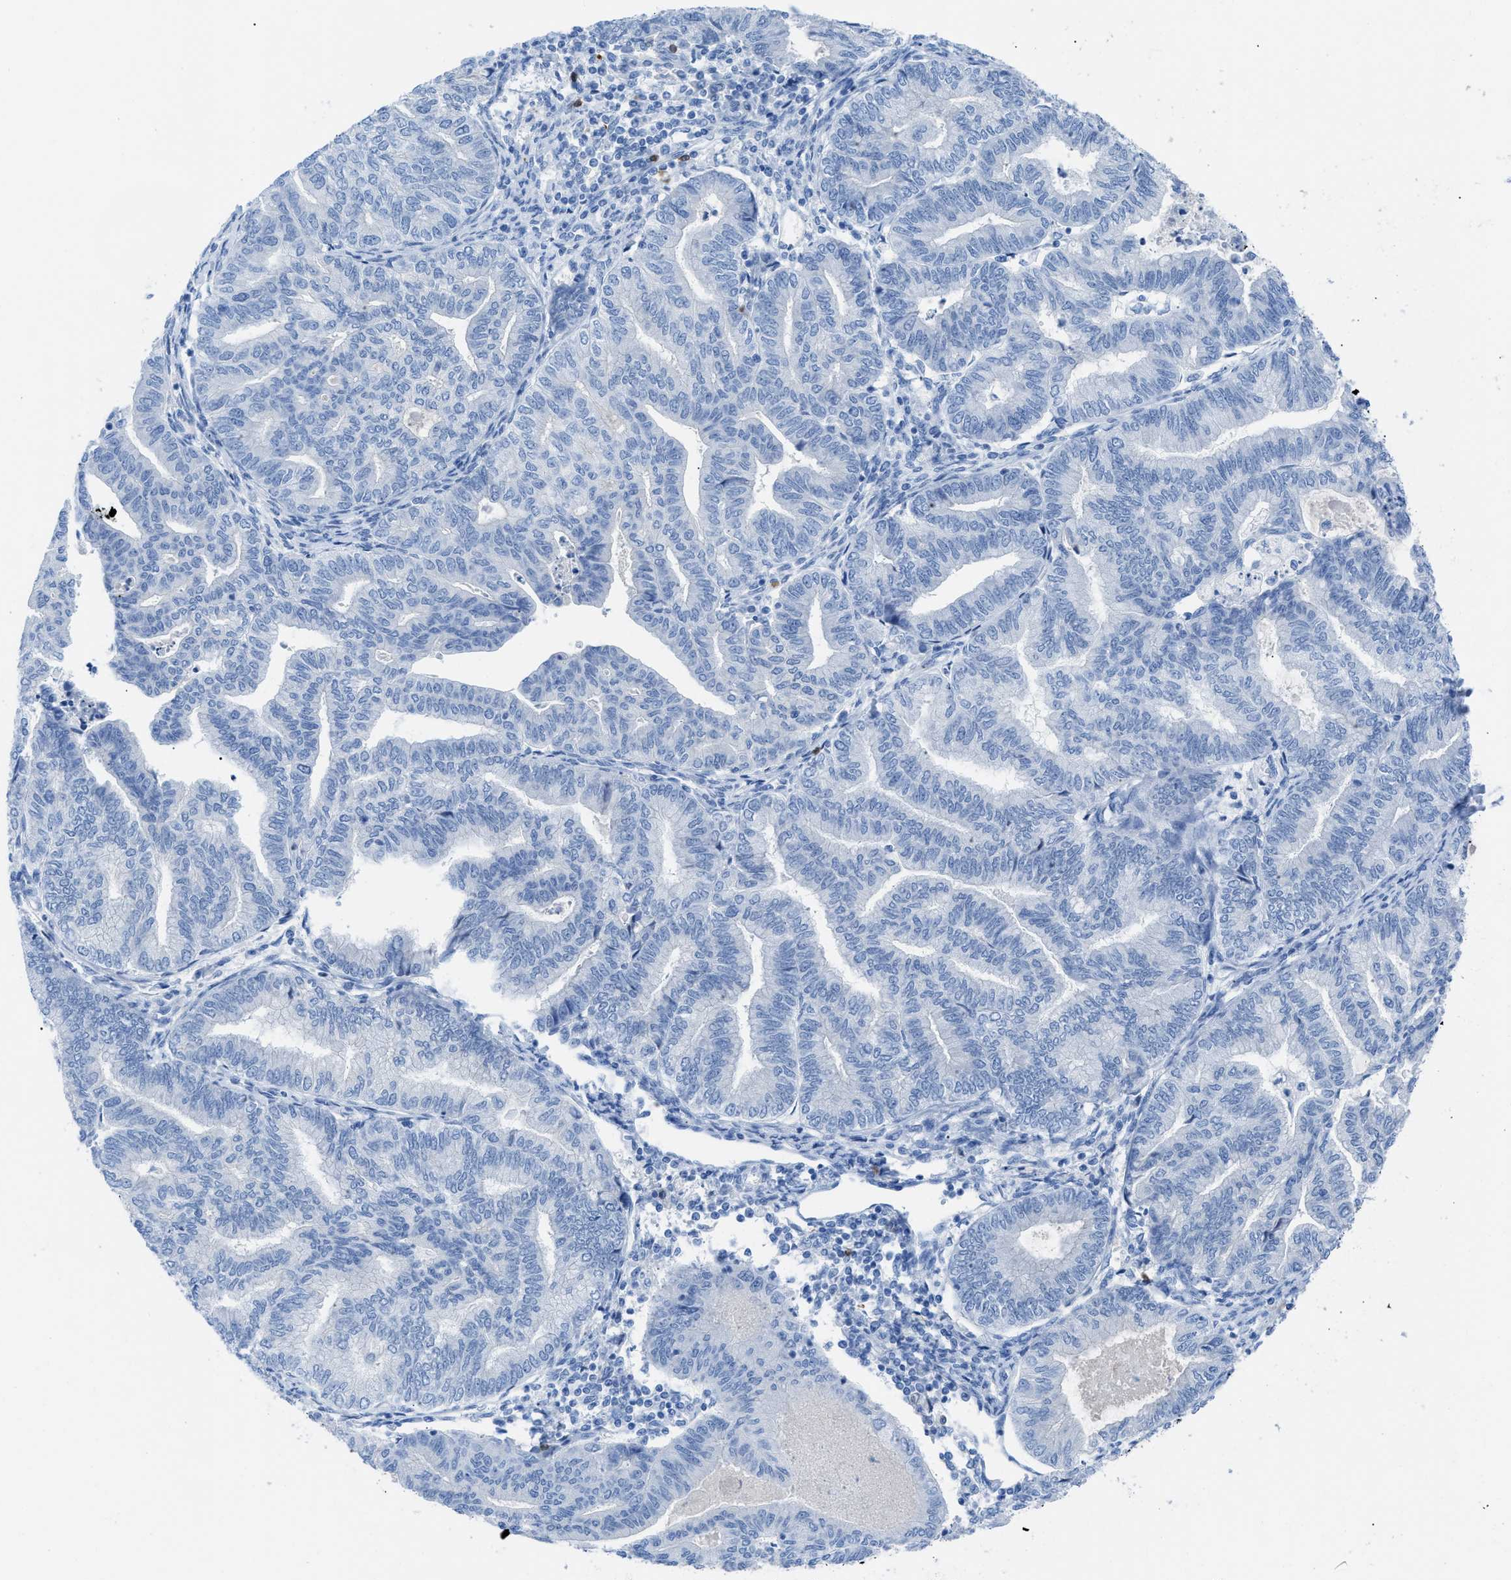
{"staining": {"intensity": "negative", "quantity": "none", "location": "none"}, "tissue": "endometrial cancer", "cell_type": "Tumor cells", "image_type": "cancer", "snomed": [{"axis": "morphology", "description": "Adenocarcinoma, NOS"}, {"axis": "topography", "description": "Endometrium"}], "caption": "Tumor cells show no significant protein positivity in endometrial cancer. (Stains: DAB IHC with hematoxylin counter stain, Microscopy: brightfield microscopy at high magnification).", "gene": "TCL1A", "patient": {"sex": "female", "age": 79}}